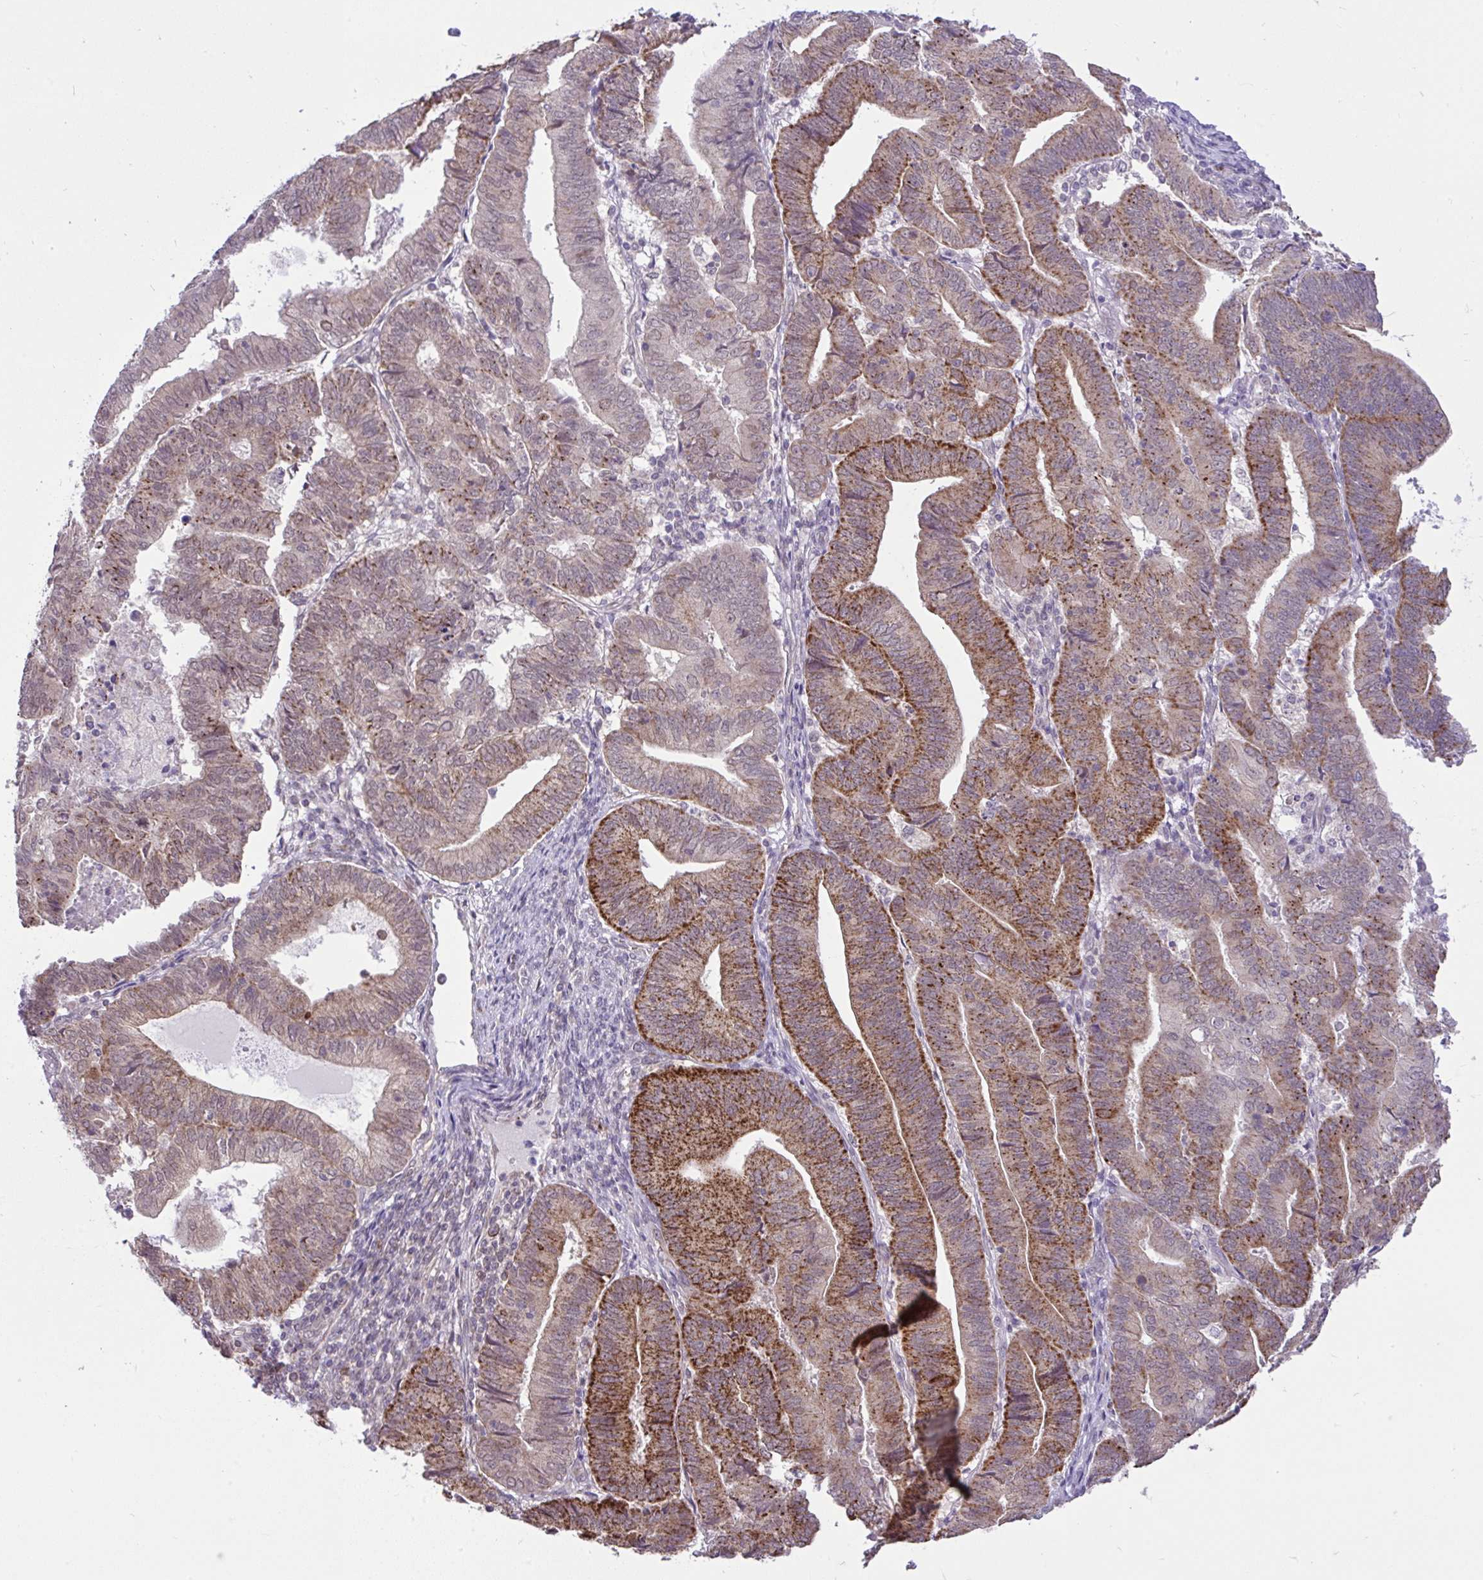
{"staining": {"intensity": "strong", "quantity": "25%-75%", "location": "cytoplasmic/membranous"}, "tissue": "endometrial cancer", "cell_type": "Tumor cells", "image_type": "cancer", "snomed": [{"axis": "morphology", "description": "Adenocarcinoma, NOS"}, {"axis": "topography", "description": "Endometrium"}], "caption": "Strong cytoplasmic/membranous expression for a protein is appreciated in about 25%-75% of tumor cells of adenocarcinoma (endometrial) using immunohistochemistry.", "gene": "PYCR2", "patient": {"sex": "female", "age": 70}}